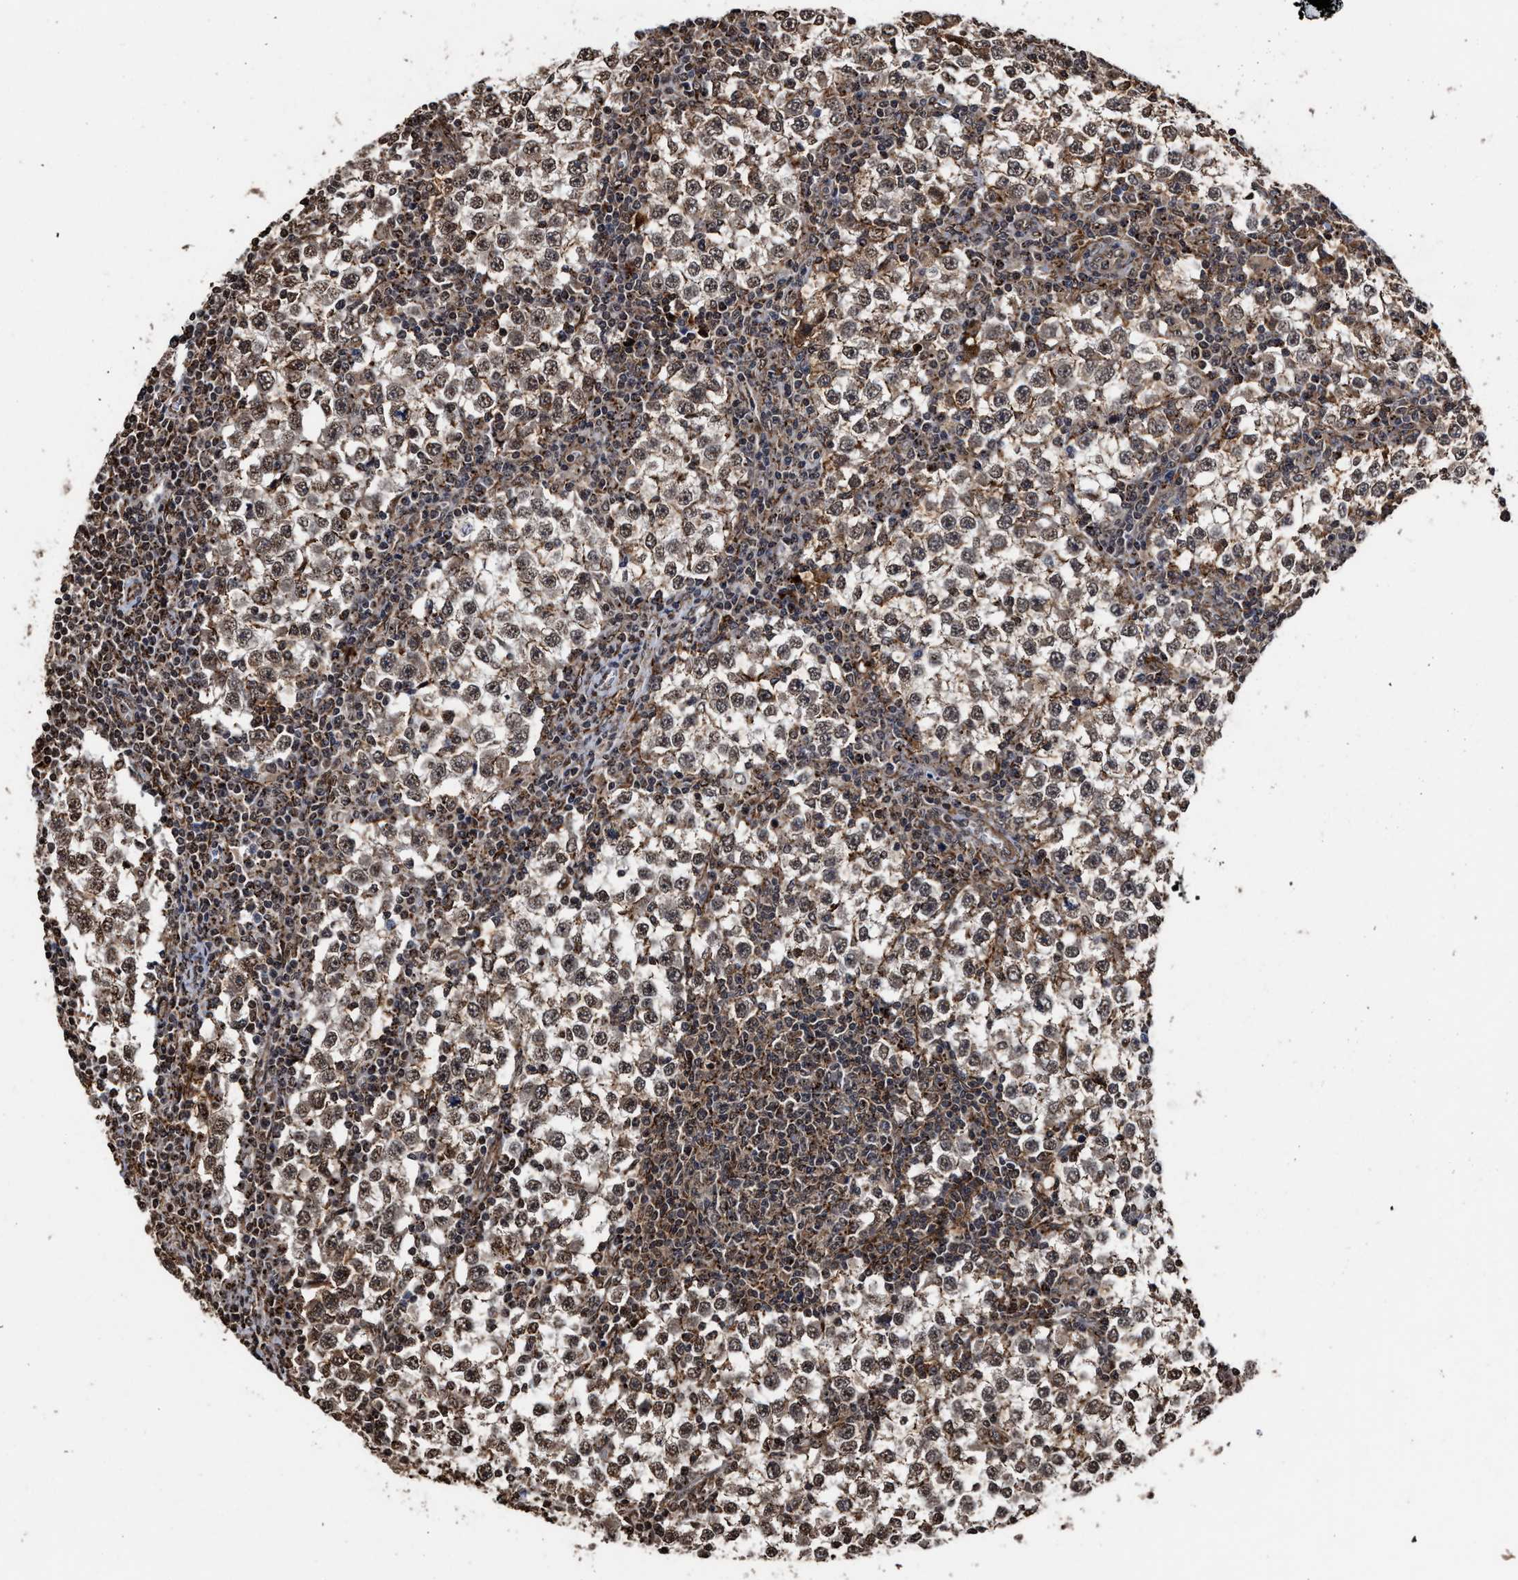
{"staining": {"intensity": "moderate", "quantity": ">75%", "location": "cytoplasmic/membranous,nuclear"}, "tissue": "testis cancer", "cell_type": "Tumor cells", "image_type": "cancer", "snomed": [{"axis": "morphology", "description": "Seminoma, NOS"}, {"axis": "topography", "description": "Testis"}], "caption": "An image showing moderate cytoplasmic/membranous and nuclear staining in about >75% of tumor cells in testis cancer, as visualized by brown immunohistochemical staining.", "gene": "SEPTIN2", "patient": {"sex": "male", "age": 65}}